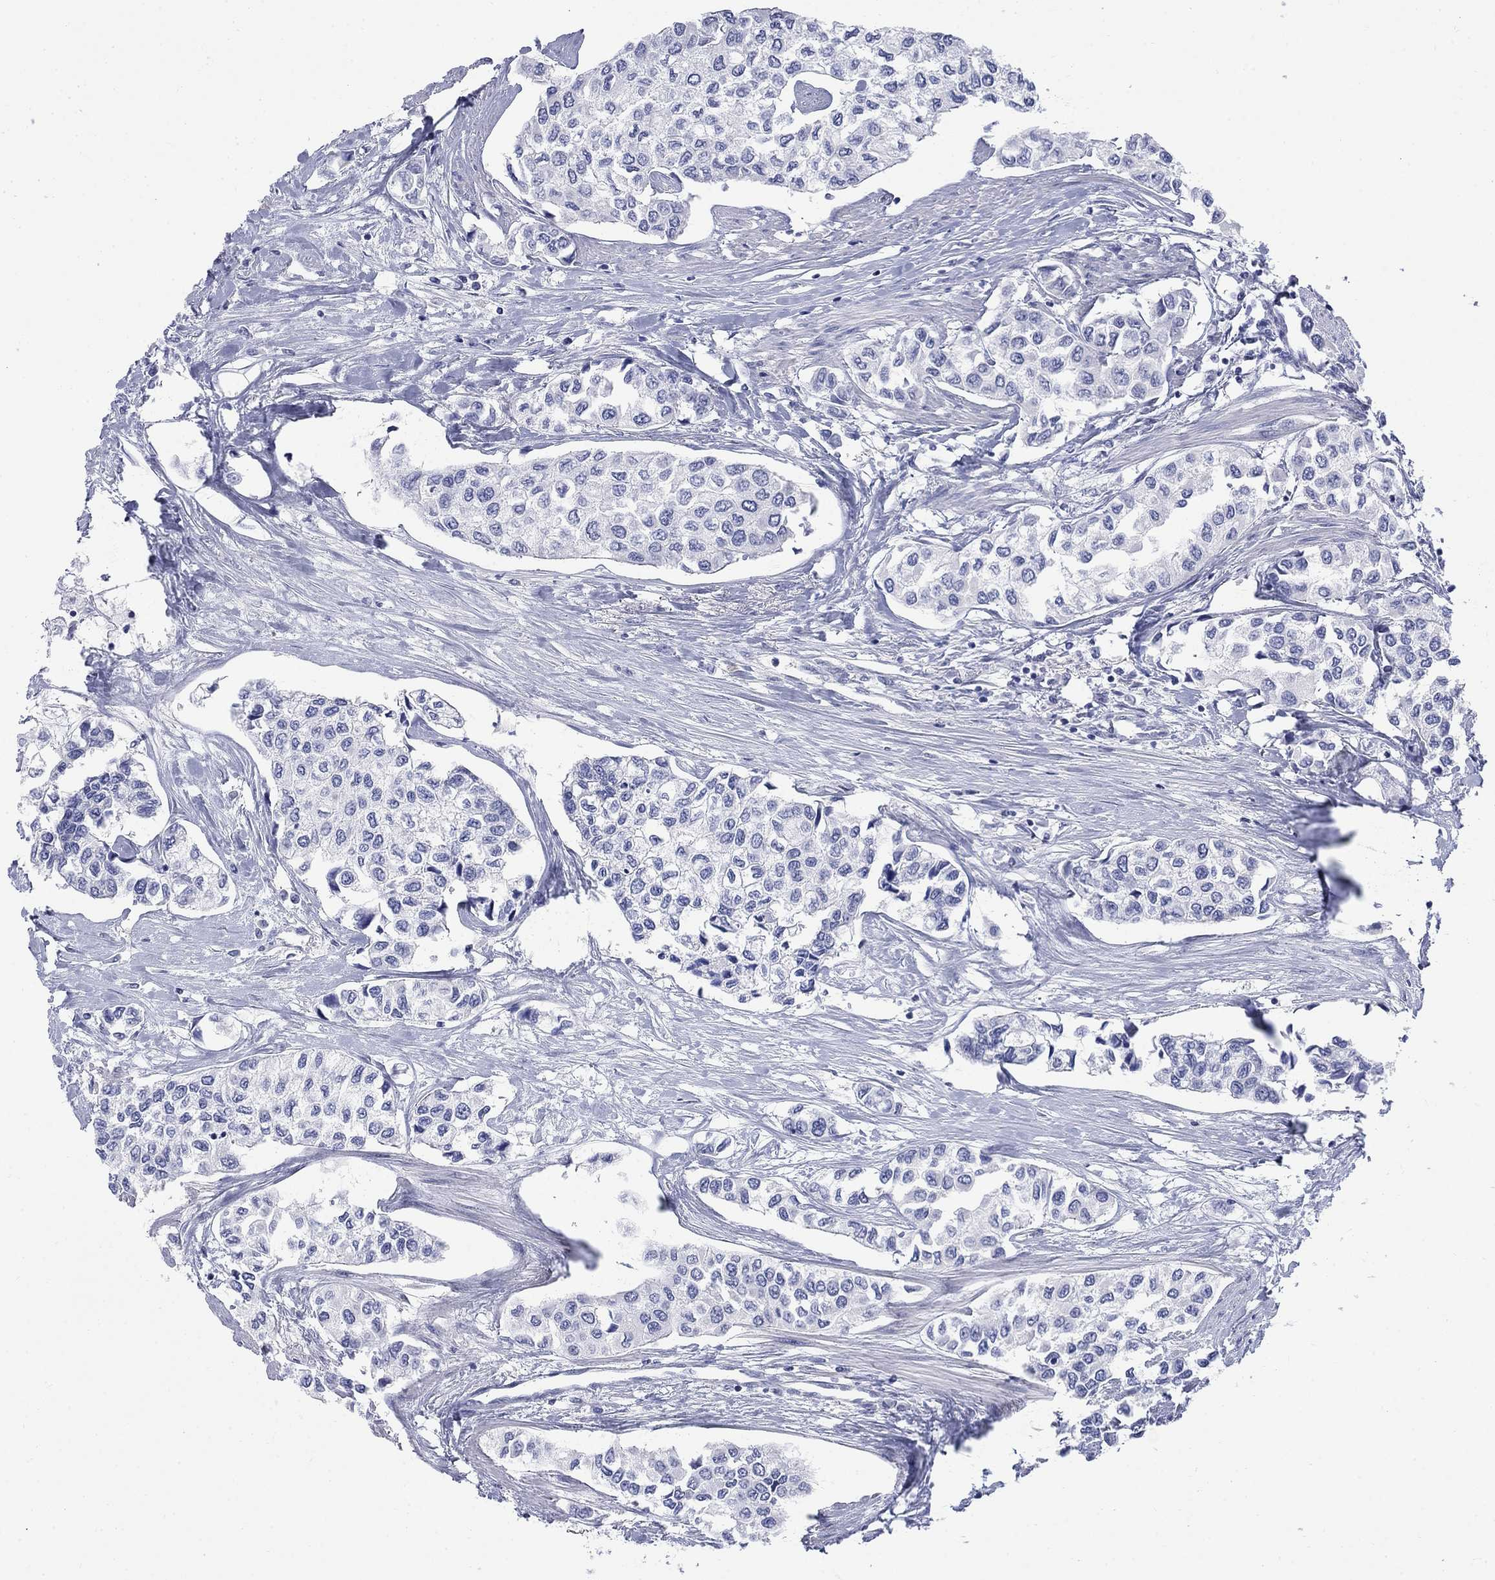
{"staining": {"intensity": "negative", "quantity": "none", "location": "none"}, "tissue": "urothelial cancer", "cell_type": "Tumor cells", "image_type": "cancer", "snomed": [{"axis": "morphology", "description": "Urothelial carcinoma, High grade"}, {"axis": "topography", "description": "Urinary bladder"}], "caption": "DAB (3,3'-diaminobenzidine) immunohistochemical staining of urothelial carcinoma (high-grade) demonstrates no significant expression in tumor cells. (Stains: DAB IHC with hematoxylin counter stain, Microscopy: brightfield microscopy at high magnification).", "gene": "IGF2BP3", "patient": {"sex": "male", "age": 73}}